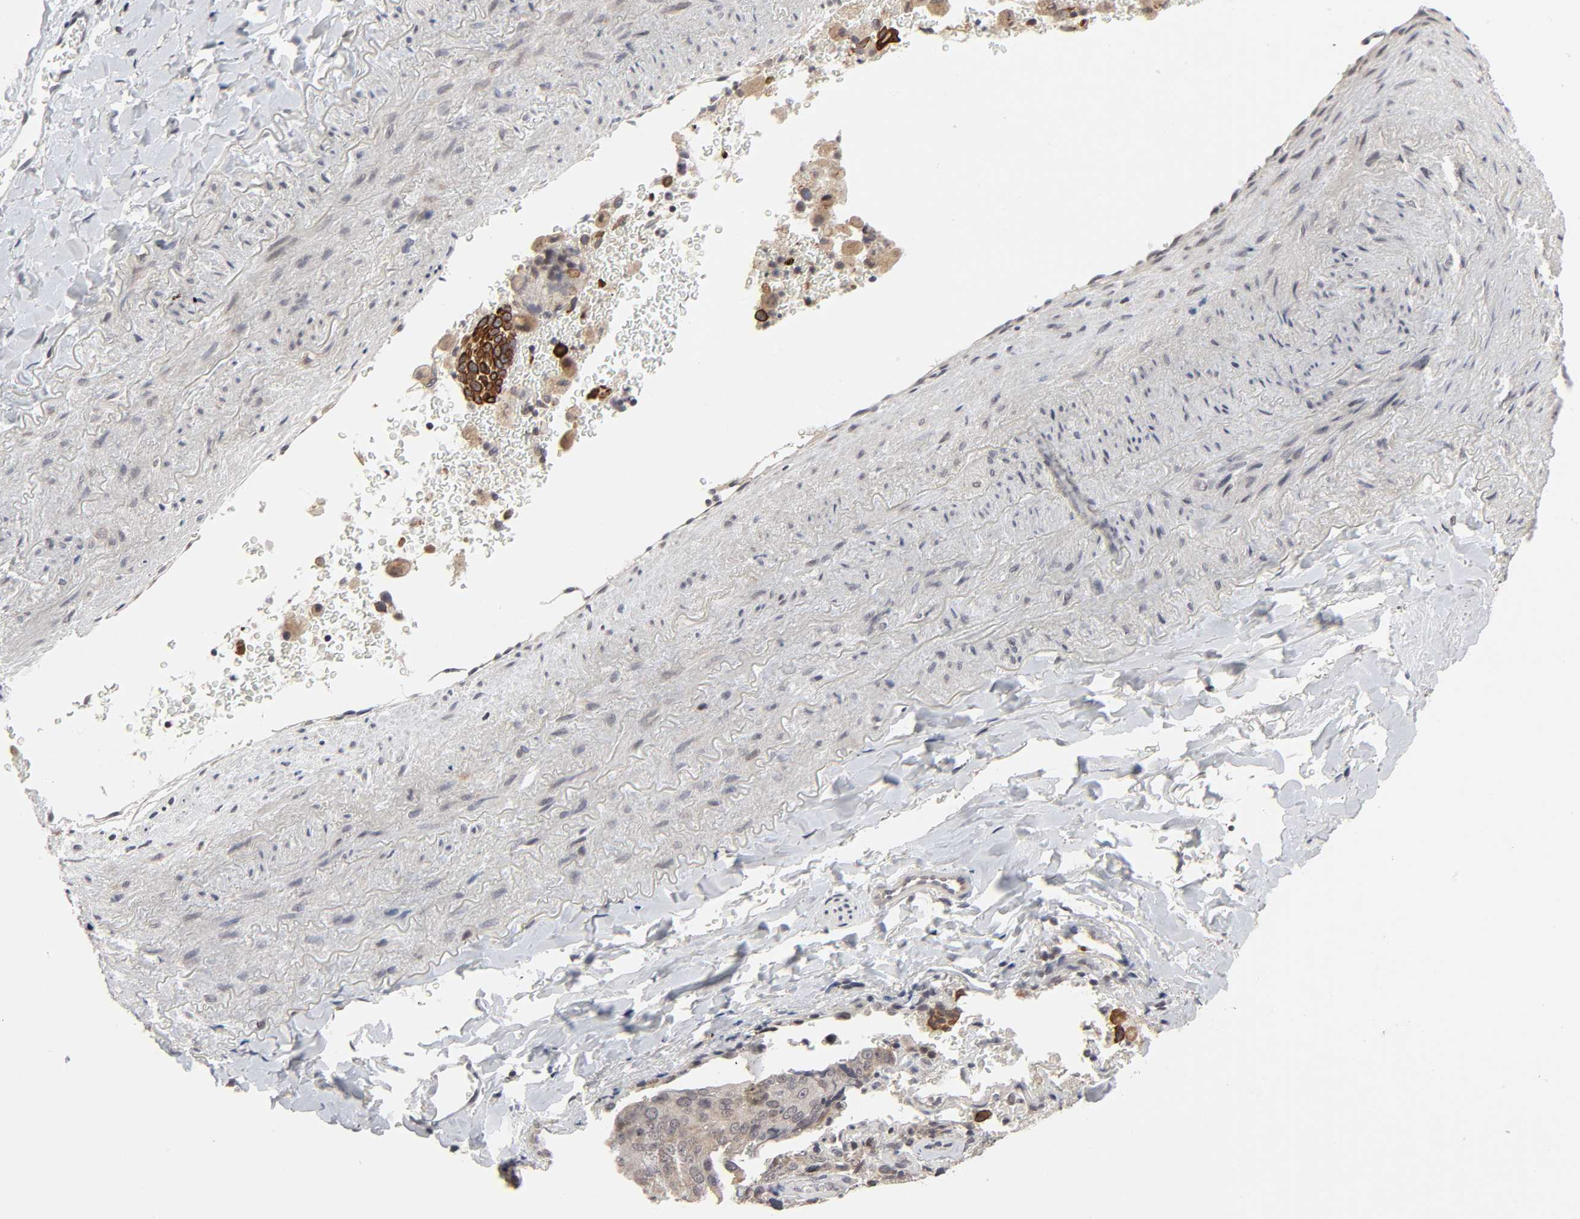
{"staining": {"intensity": "strong", "quantity": ">75%", "location": "cytoplasmic/membranous"}, "tissue": "lung cancer", "cell_type": "Tumor cells", "image_type": "cancer", "snomed": [{"axis": "morphology", "description": "Squamous cell carcinoma, NOS"}, {"axis": "topography", "description": "Lung"}], "caption": "Strong cytoplasmic/membranous expression for a protein is identified in approximately >75% of tumor cells of lung squamous cell carcinoma using immunohistochemistry (IHC).", "gene": "AUH", "patient": {"sex": "male", "age": 54}}